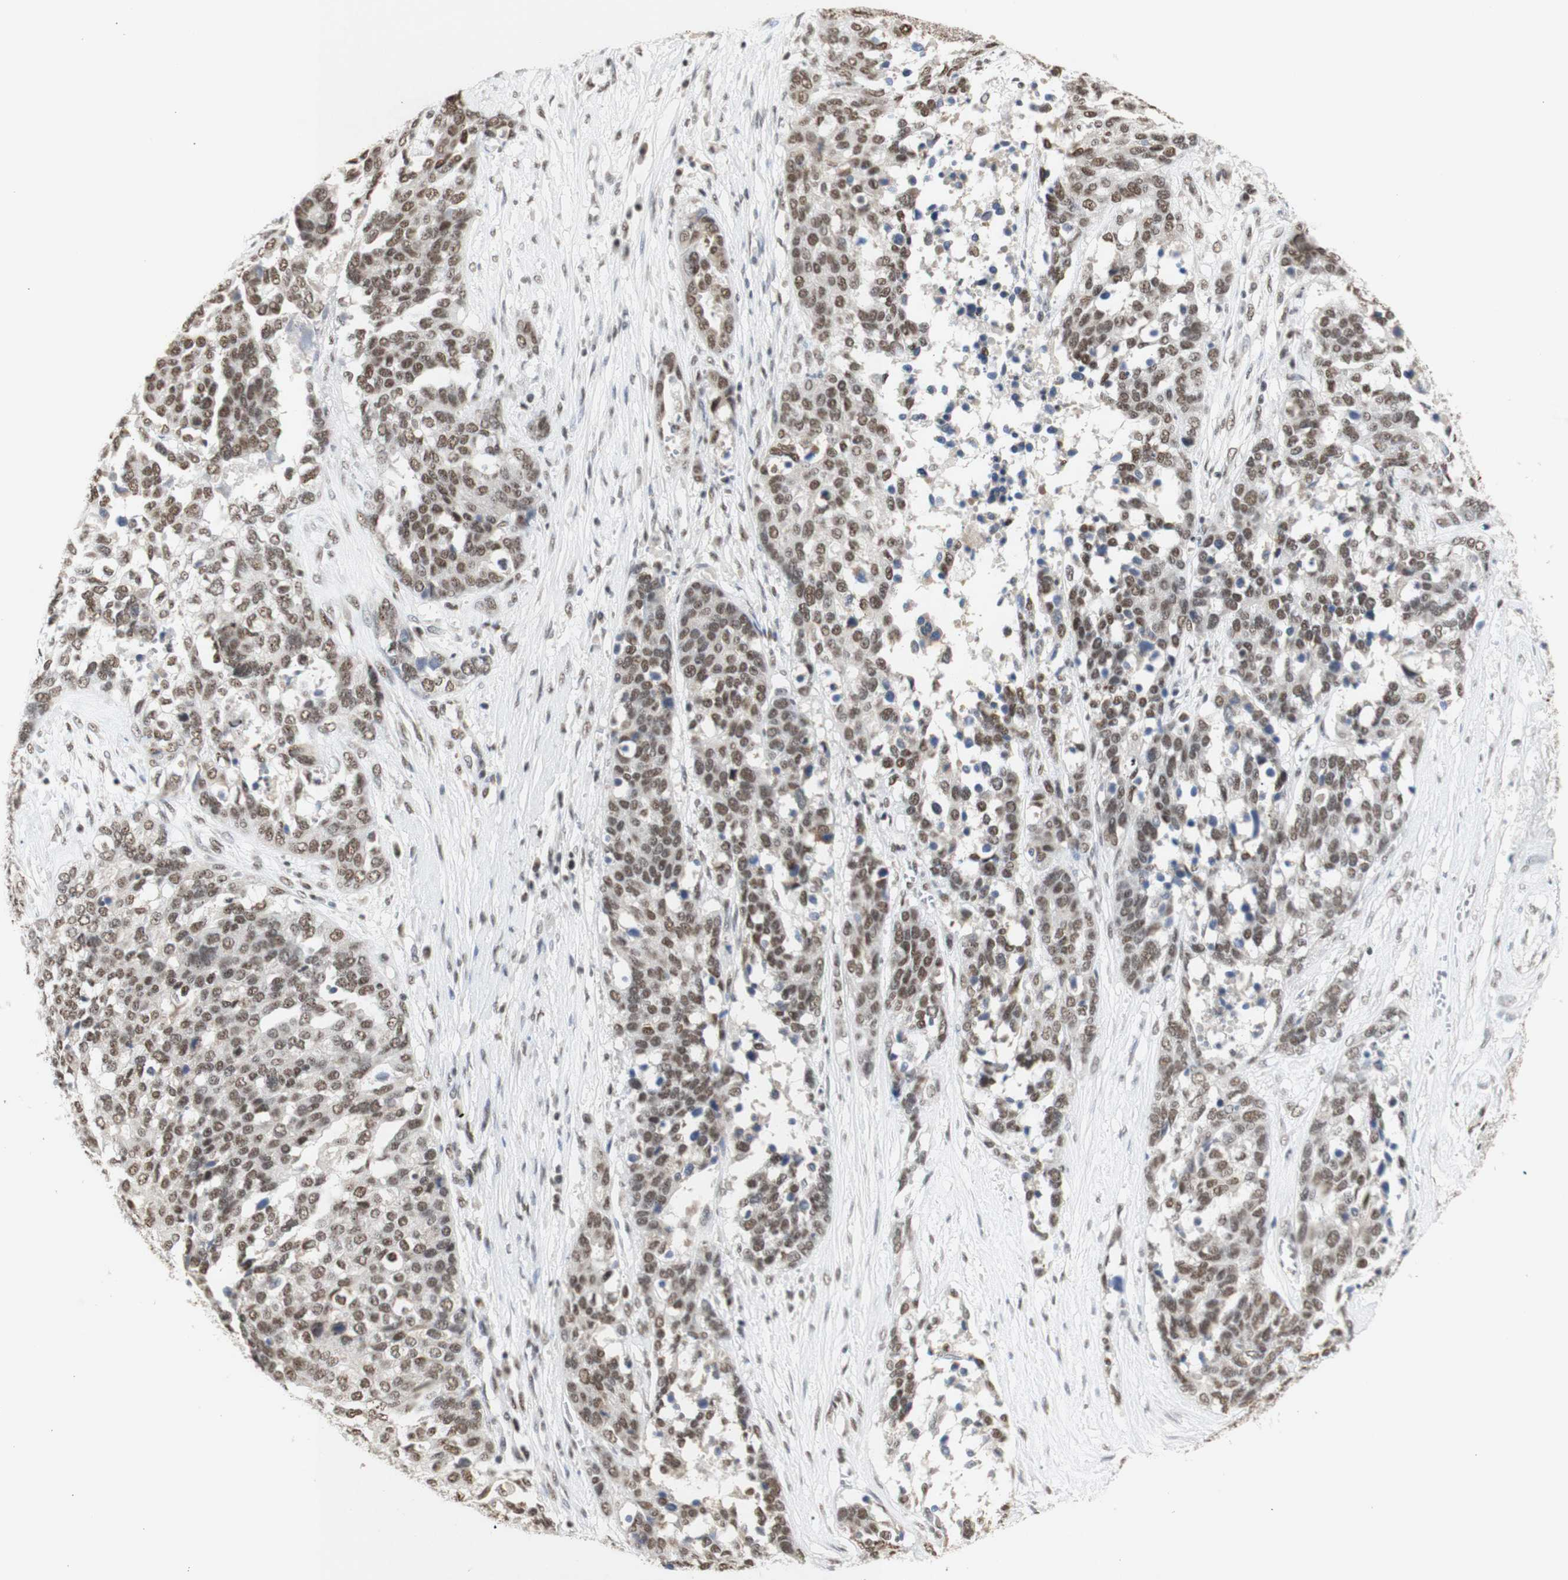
{"staining": {"intensity": "moderate", "quantity": ">75%", "location": "nuclear"}, "tissue": "ovarian cancer", "cell_type": "Tumor cells", "image_type": "cancer", "snomed": [{"axis": "morphology", "description": "Cystadenocarcinoma, serous, NOS"}, {"axis": "topography", "description": "Ovary"}], "caption": "The immunohistochemical stain highlights moderate nuclear expression in tumor cells of ovarian serous cystadenocarcinoma tissue.", "gene": "SNRPB", "patient": {"sex": "female", "age": 44}}